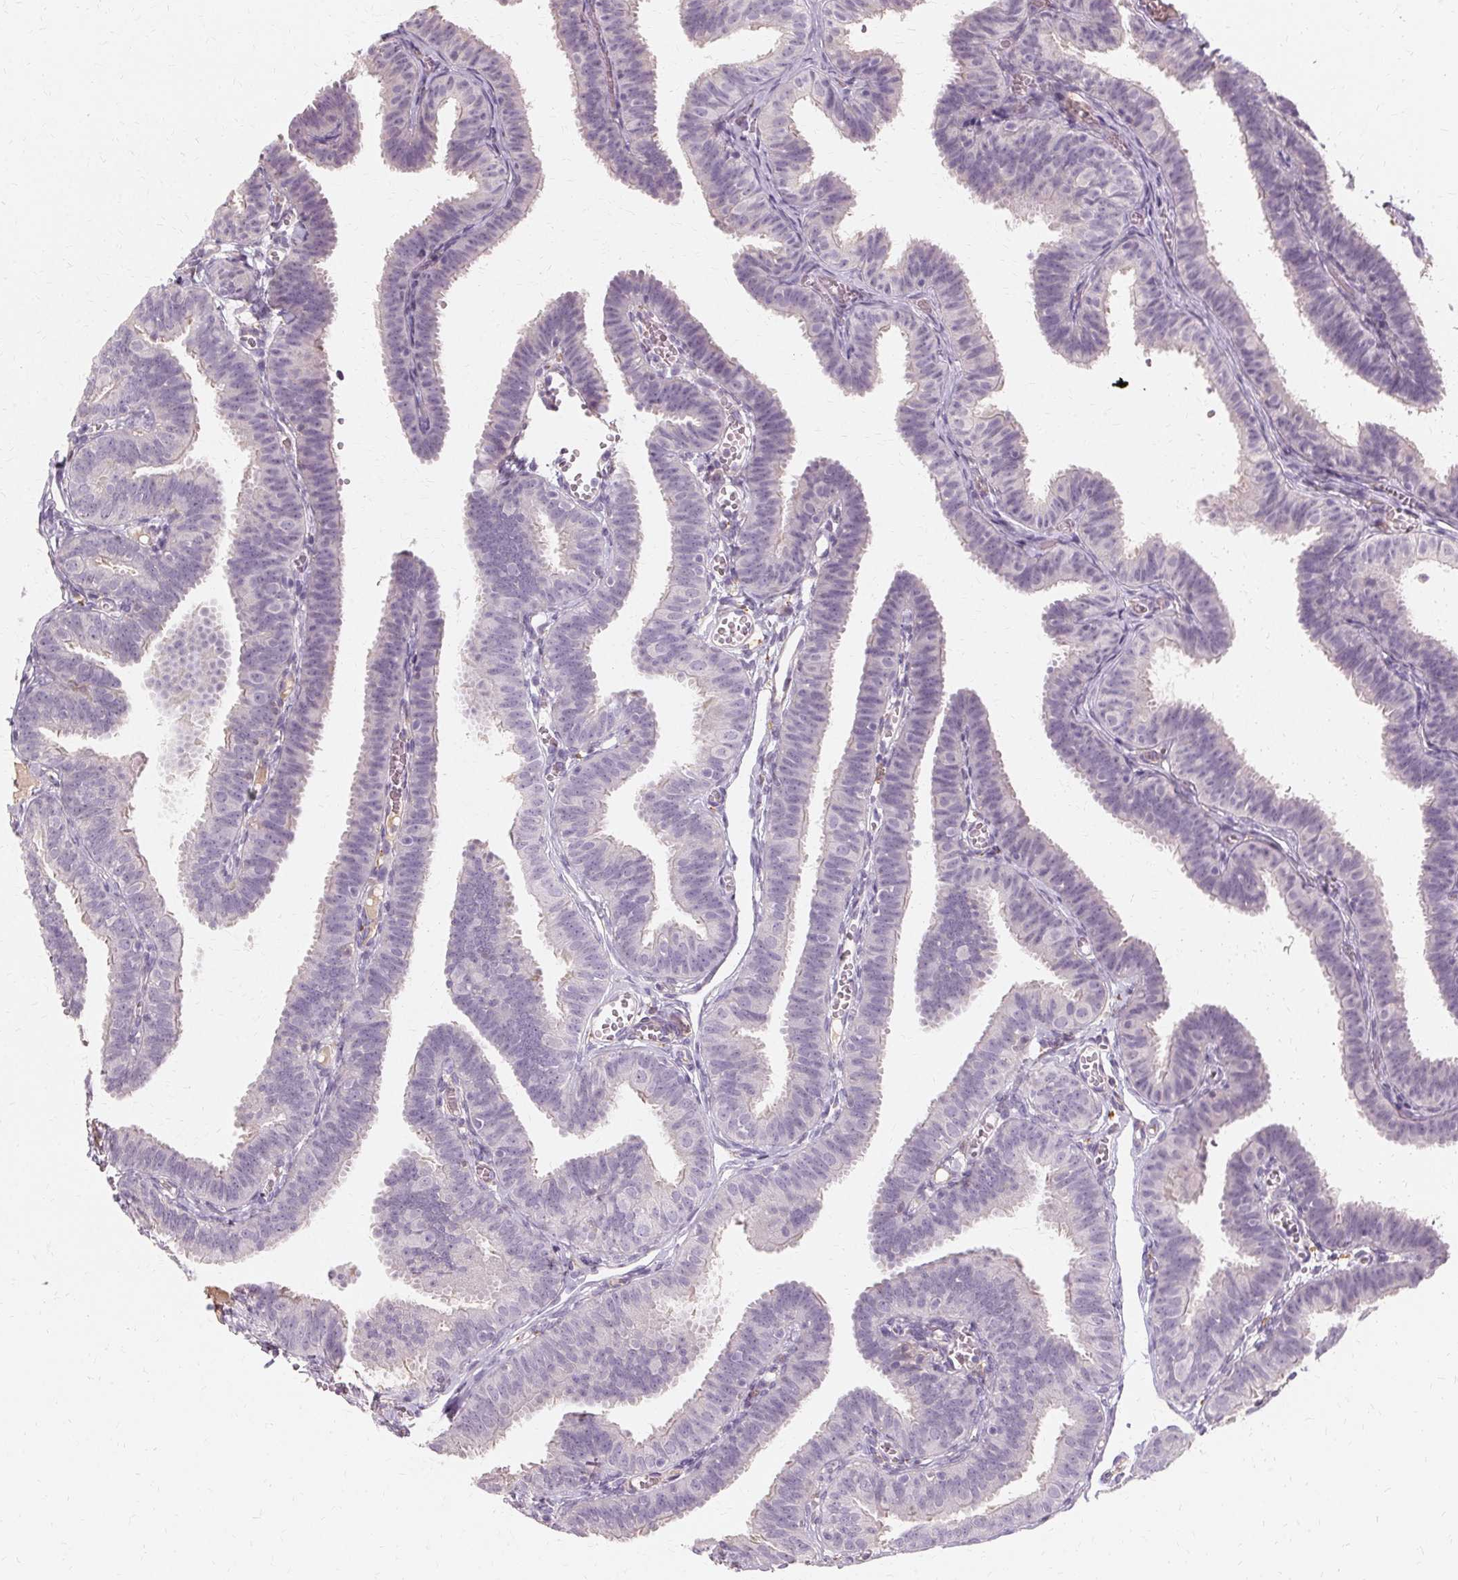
{"staining": {"intensity": "negative", "quantity": "none", "location": "none"}, "tissue": "fallopian tube", "cell_type": "Glandular cells", "image_type": "normal", "snomed": [{"axis": "morphology", "description": "Normal tissue, NOS"}, {"axis": "topography", "description": "Fallopian tube"}], "caption": "Immunohistochemical staining of normal fallopian tube displays no significant positivity in glandular cells. Brightfield microscopy of immunohistochemistry stained with DAB (3,3'-diaminobenzidine) (brown) and hematoxylin (blue), captured at high magnification.", "gene": "IFNGR1", "patient": {"sex": "female", "age": 25}}